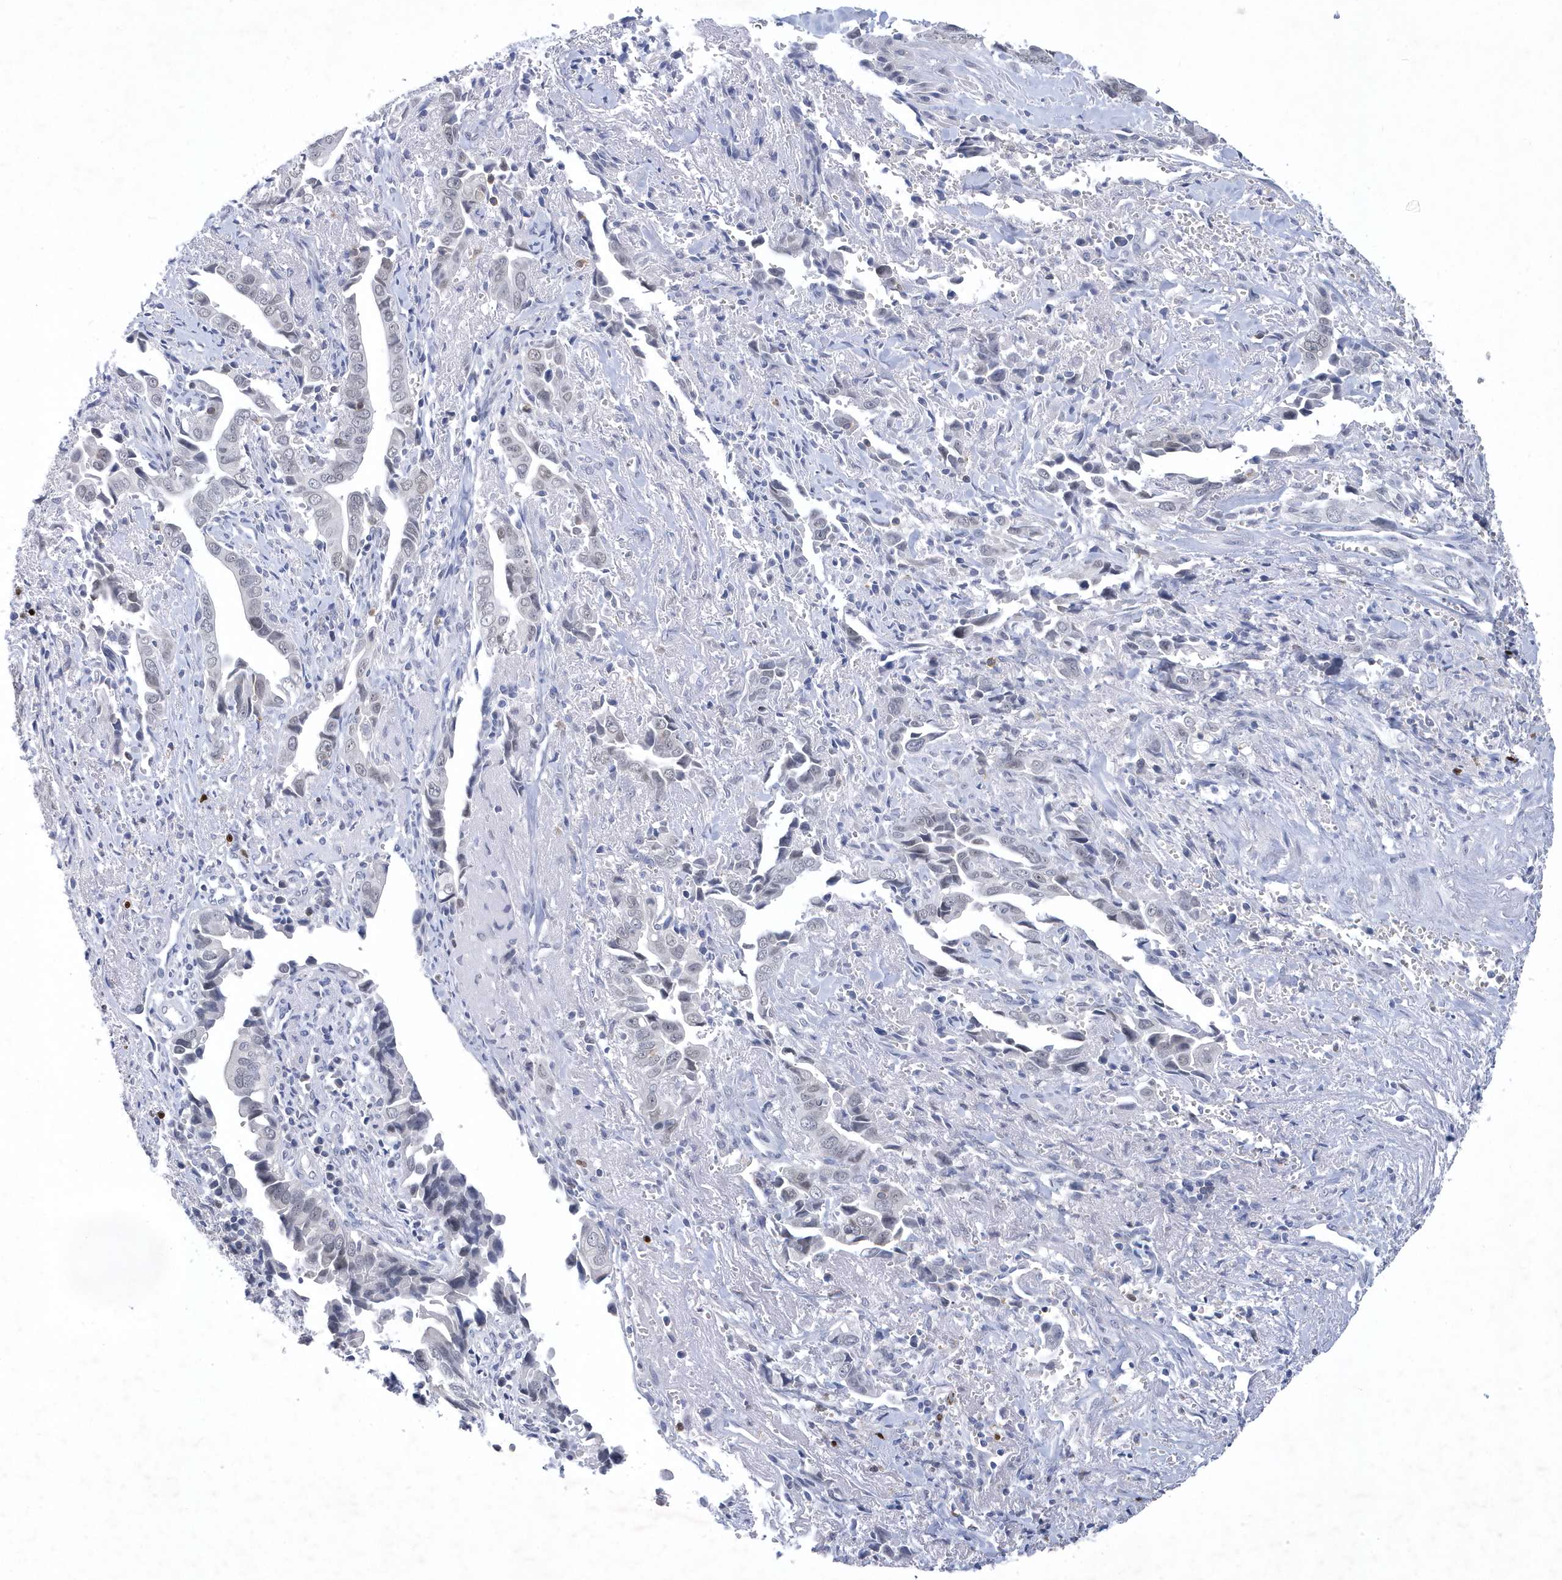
{"staining": {"intensity": "negative", "quantity": "none", "location": "none"}, "tissue": "liver cancer", "cell_type": "Tumor cells", "image_type": "cancer", "snomed": [{"axis": "morphology", "description": "Cholangiocarcinoma"}, {"axis": "topography", "description": "Liver"}], "caption": "Immunohistochemical staining of liver cancer (cholangiocarcinoma) shows no significant expression in tumor cells.", "gene": "SRGAP3", "patient": {"sex": "female", "age": 79}}